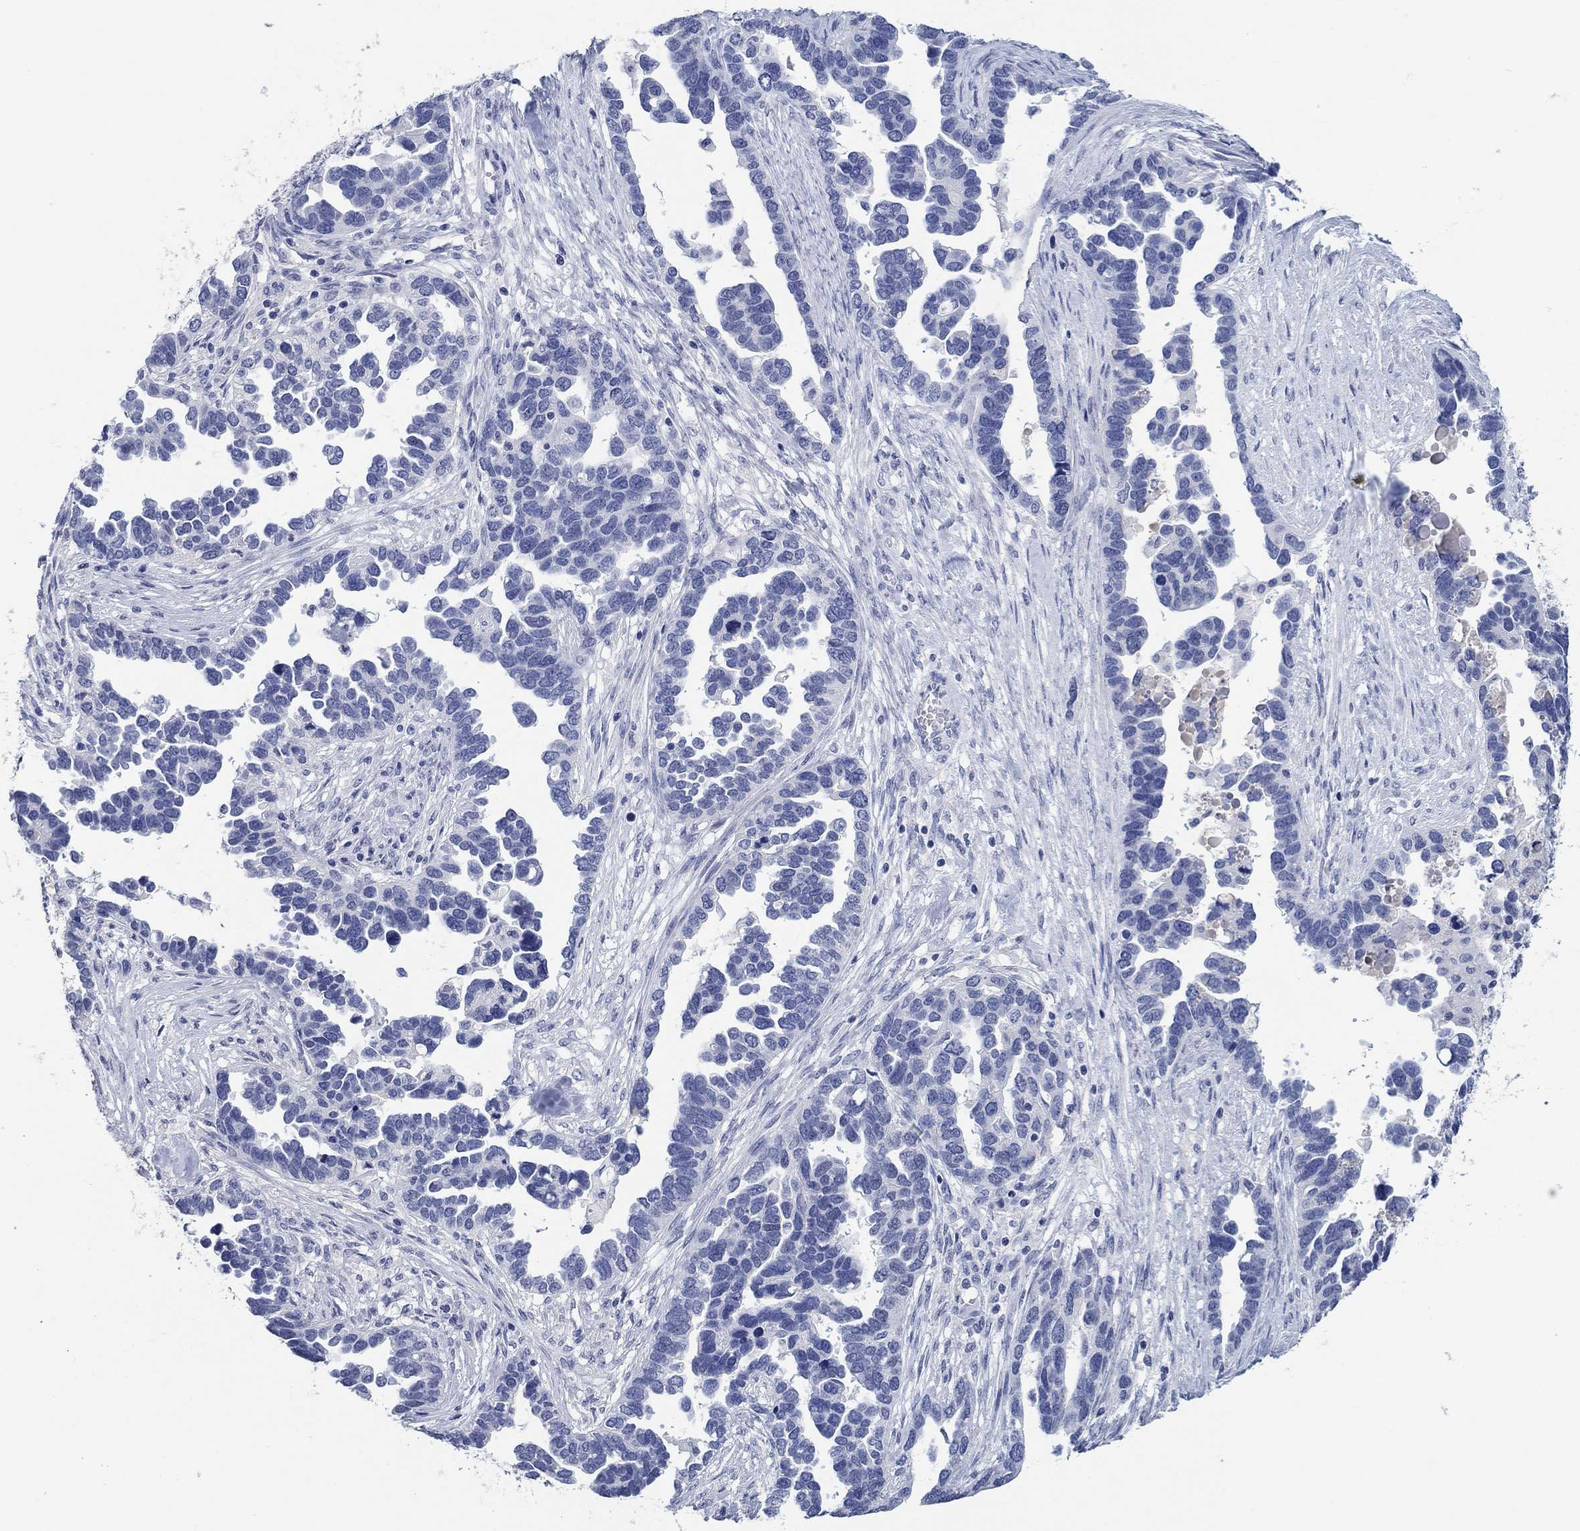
{"staining": {"intensity": "negative", "quantity": "none", "location": "none"}, "tissue": "ovarian cancer", "cell_type": "Tumor cells", "image_type": "cancer", "snomed": [{"axis": "morphology", "description": "Cystadenocarcinoma, serous, NOS"}, {"axis": "topography", "description": "Ovary"}], "caption": "High magnification brightfield microscopy of ovarian cancer stained with DAB (brown) and counterstained with hematoxylin (blue): tumor cells show no significant positivity.", "gene": "POU5F1", "patient": {"sex": "female", "age": 54}}